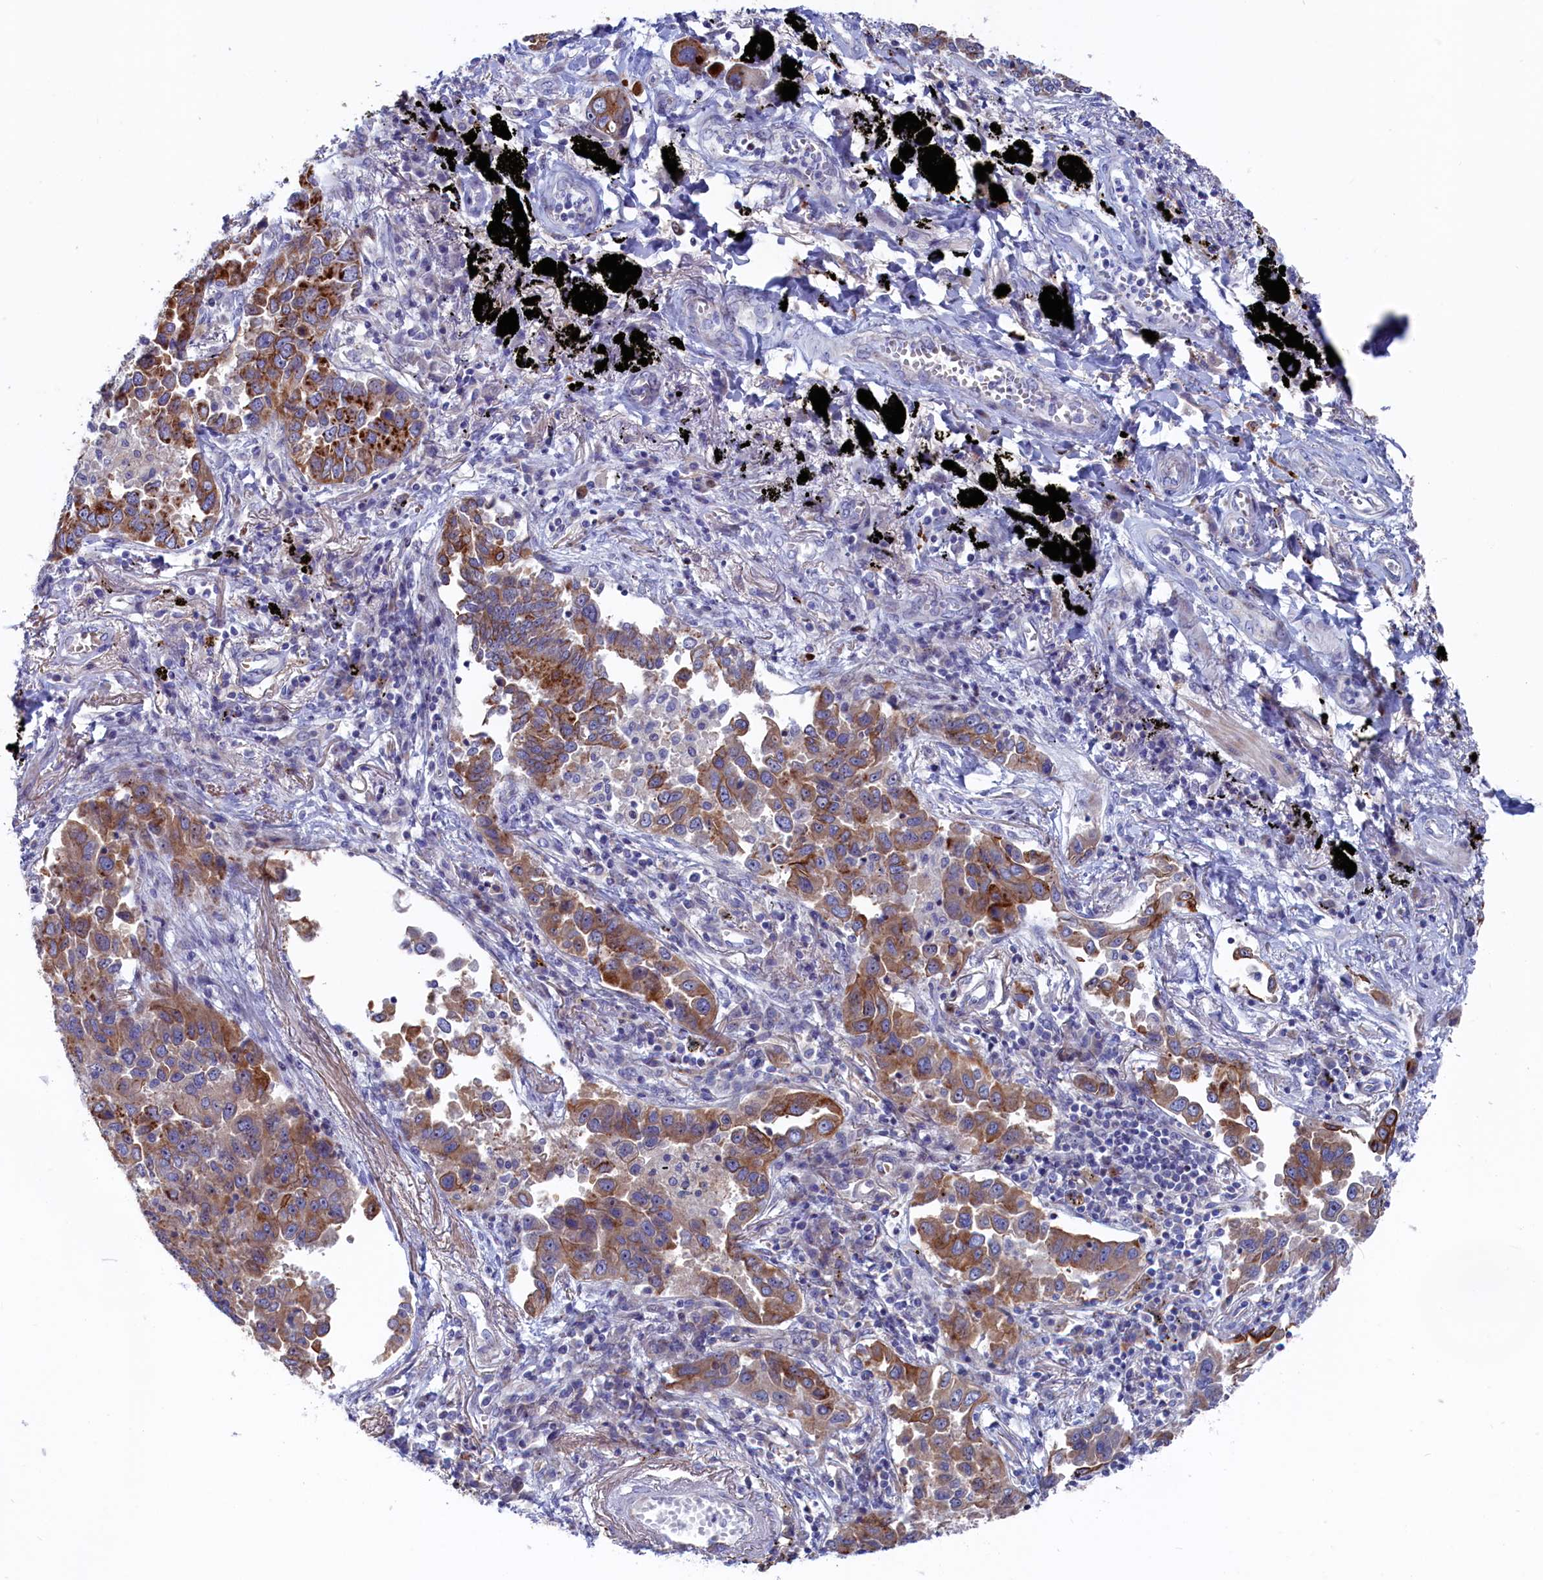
{"staining": {"intensity": "moderate", "quantity": ">75%", "location": "cytoplasmic/membranous"}, "tissue": "lung cancer", "cell_type": "Tumor cells", "image_type": "cancer", "snomed": [{"axis": "morphology", "description": "Adenocarcinoma, NOS"}, {"axis": "topography", "description": "Lung"}], "caption": "An image showing moderate cytoplasmic/membranous expression in about >75% of tumor cells in lung adenocarcinoma, as visualized by brown immunohistochemical staining.", "gene": "NUDT7", "patient": {"sex": "male", "age": 67}}